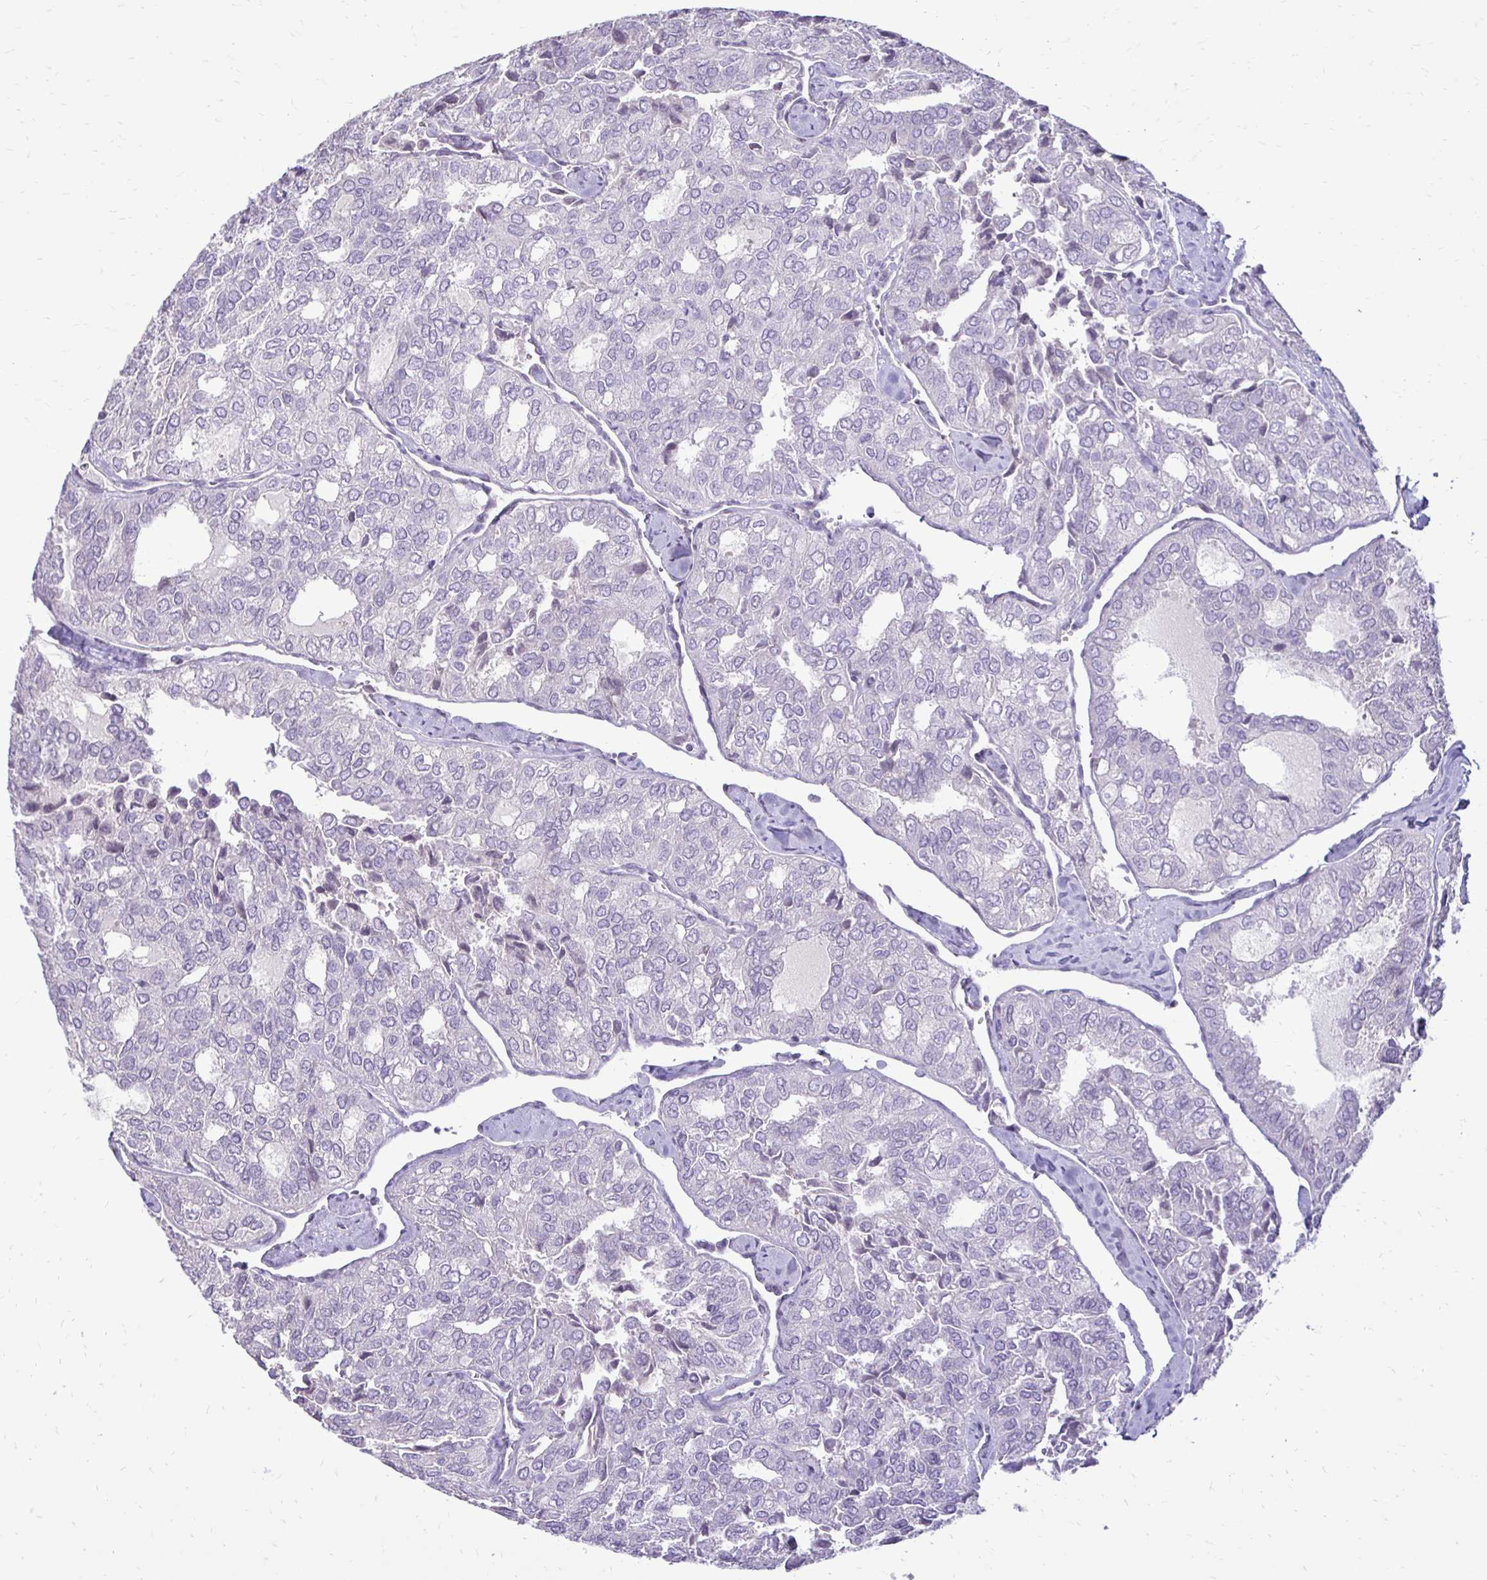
{"staining": {"intensity": "negative", "quantity": "none", "location": "none"}, "tissue": "thyroid cancer", "cell_type": "Tumor cells", "image_type": "cancer", "snomed": [{"axis": "morphology", "description": "Follicular adenoma carcinoma, NOS"}, {"axis": "topography", "description": "Thyroid gland"}], "caption": "Tumor cells show no significant protein staining in thyroid cancer (follicular adenoma carcinoma).", "gene": "GAS2", "patient": {"sex": "male", "age": 75}}